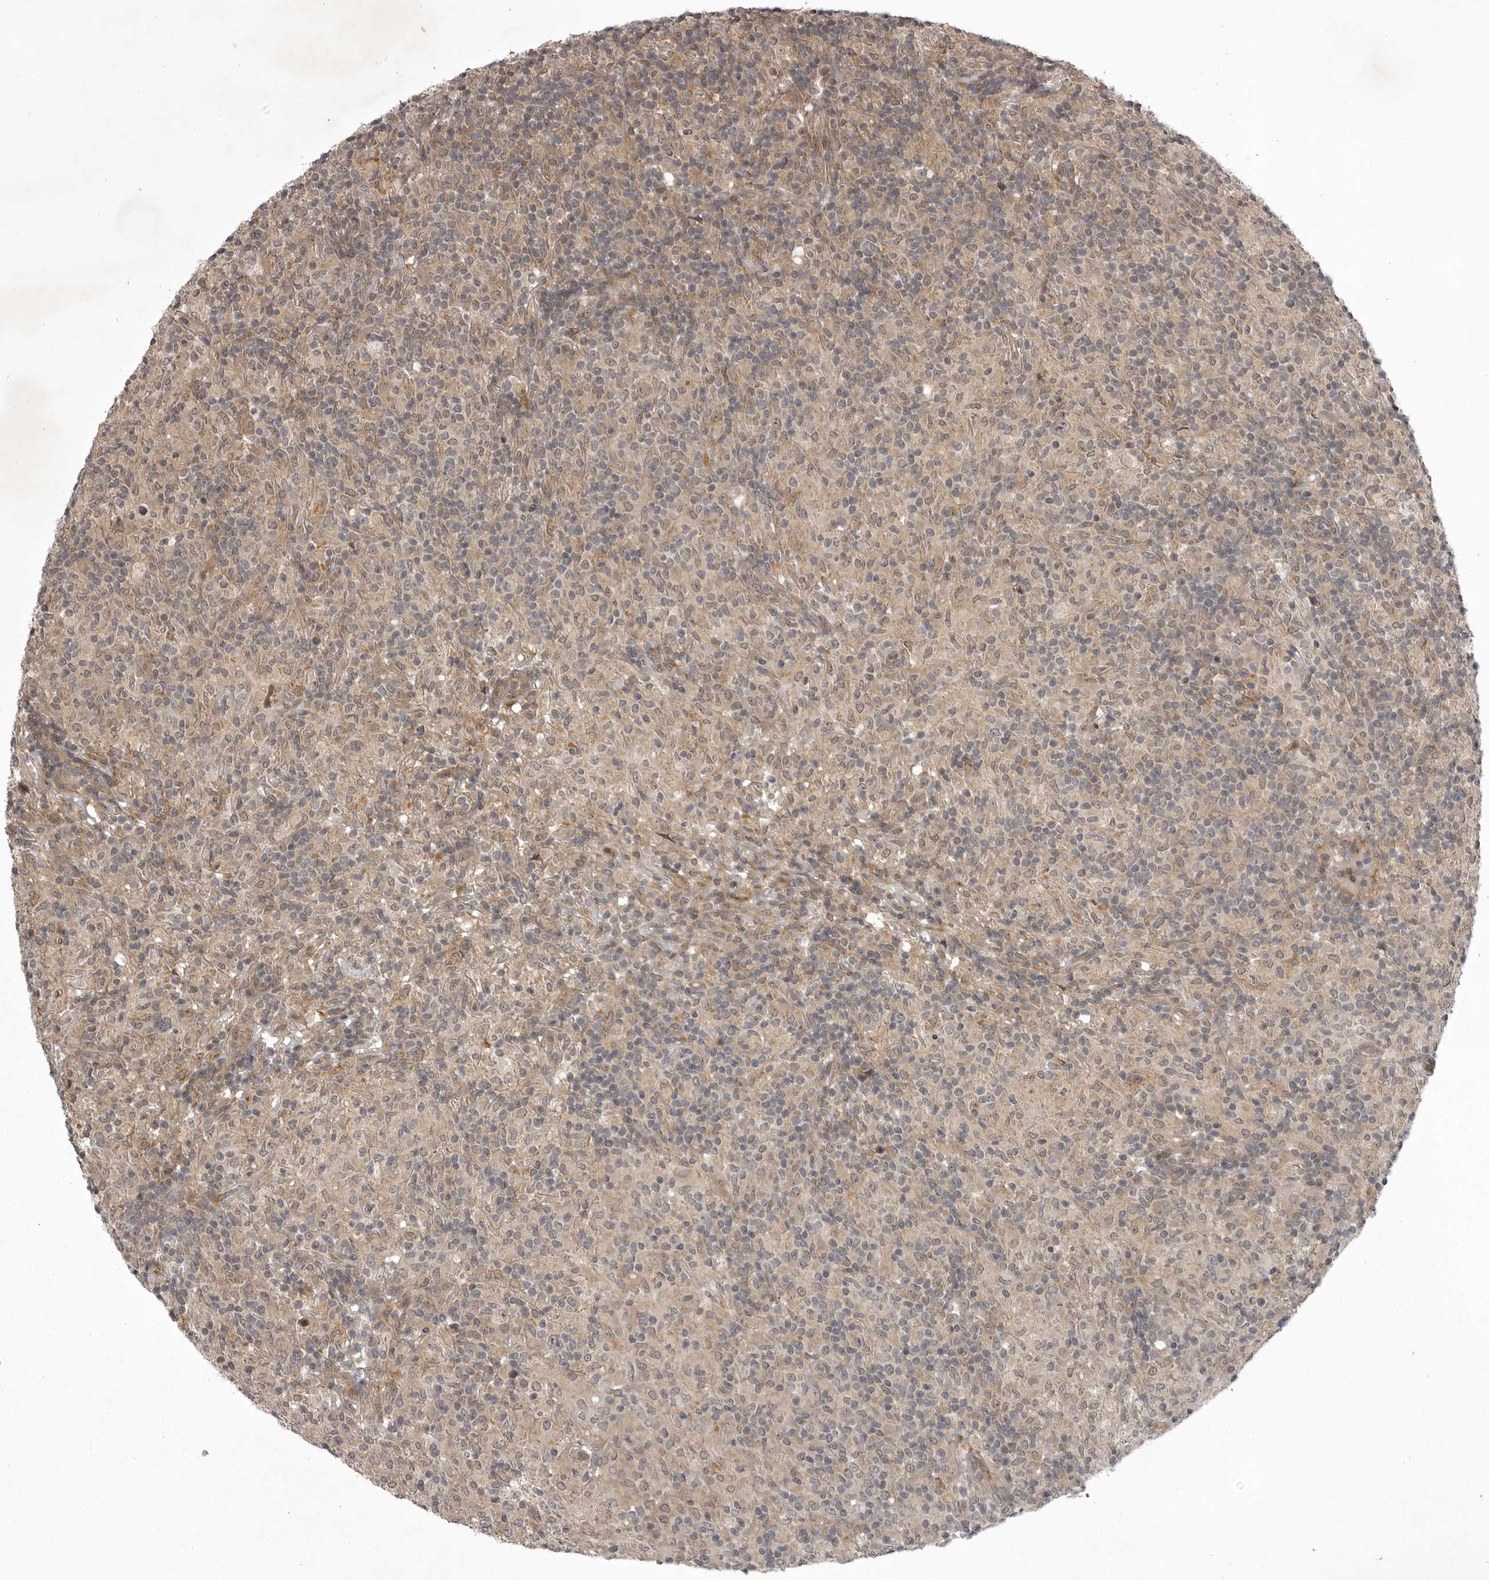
{"staining": {"intensity": "weak", "quantity": "<25%", "location": "cytoplasmic/membranous"}, "tissue": "lymphoma", "cell_type": "Tumor cells", "image_type": "cancer", "snomed": [{"axis": "morphology", "description": "Hodgkin's disease, NOS"}, {"axis": "topography", "description": "Lymph node"}], "caption": "This photomicrograph is of Hodgkin's disease stained with IHC to label a protein in brown with the nuclei are counter-stained blue. There is no positivity in tumor cells.", "gene": "SNX16", "patient": {"sex": "male", "age": 70}}